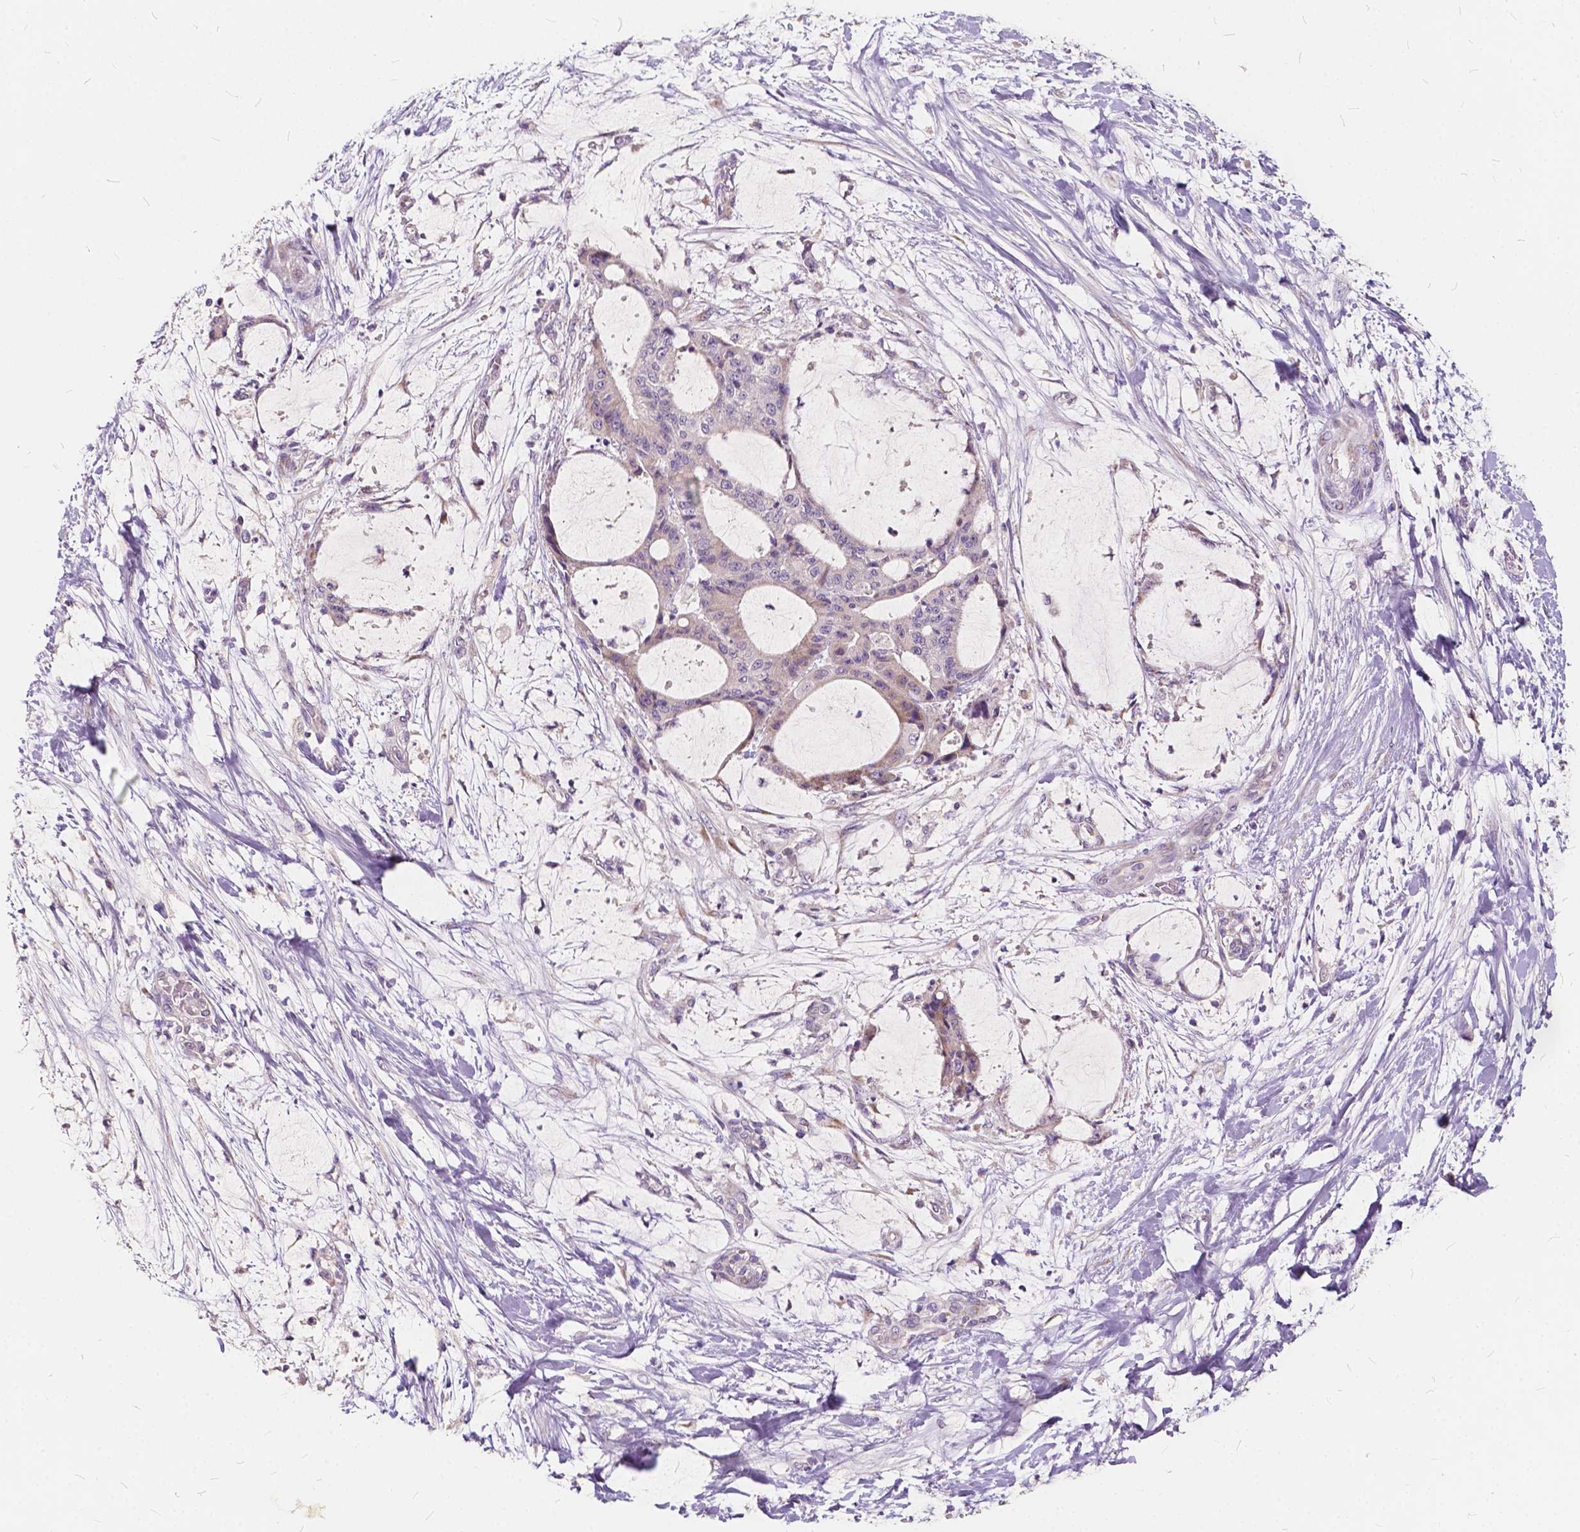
{"staining": {"intensity": "negative", "quantity": "none", "location": "none"}, "tissue": "liver cancer", "cell_type": "Tumor cells", "image_type": "cancer", "snomed": [{"axis": "morphology", "description": "Cholangiocarcinoma"}, {"axis": "topography", "description": "Liver"}], "caption": "A high-resolution photomicrograph shows IHC staining of liver cholangiocarcinoma, which reveals no significant staining in tumor cells. Brightfield microscopy of IHC stained with DAB (brown) and hematoxylin (blue), captured at high magnification.", "gene": "SLC7A8", "patient": {"sex": "female", "age": 73}}